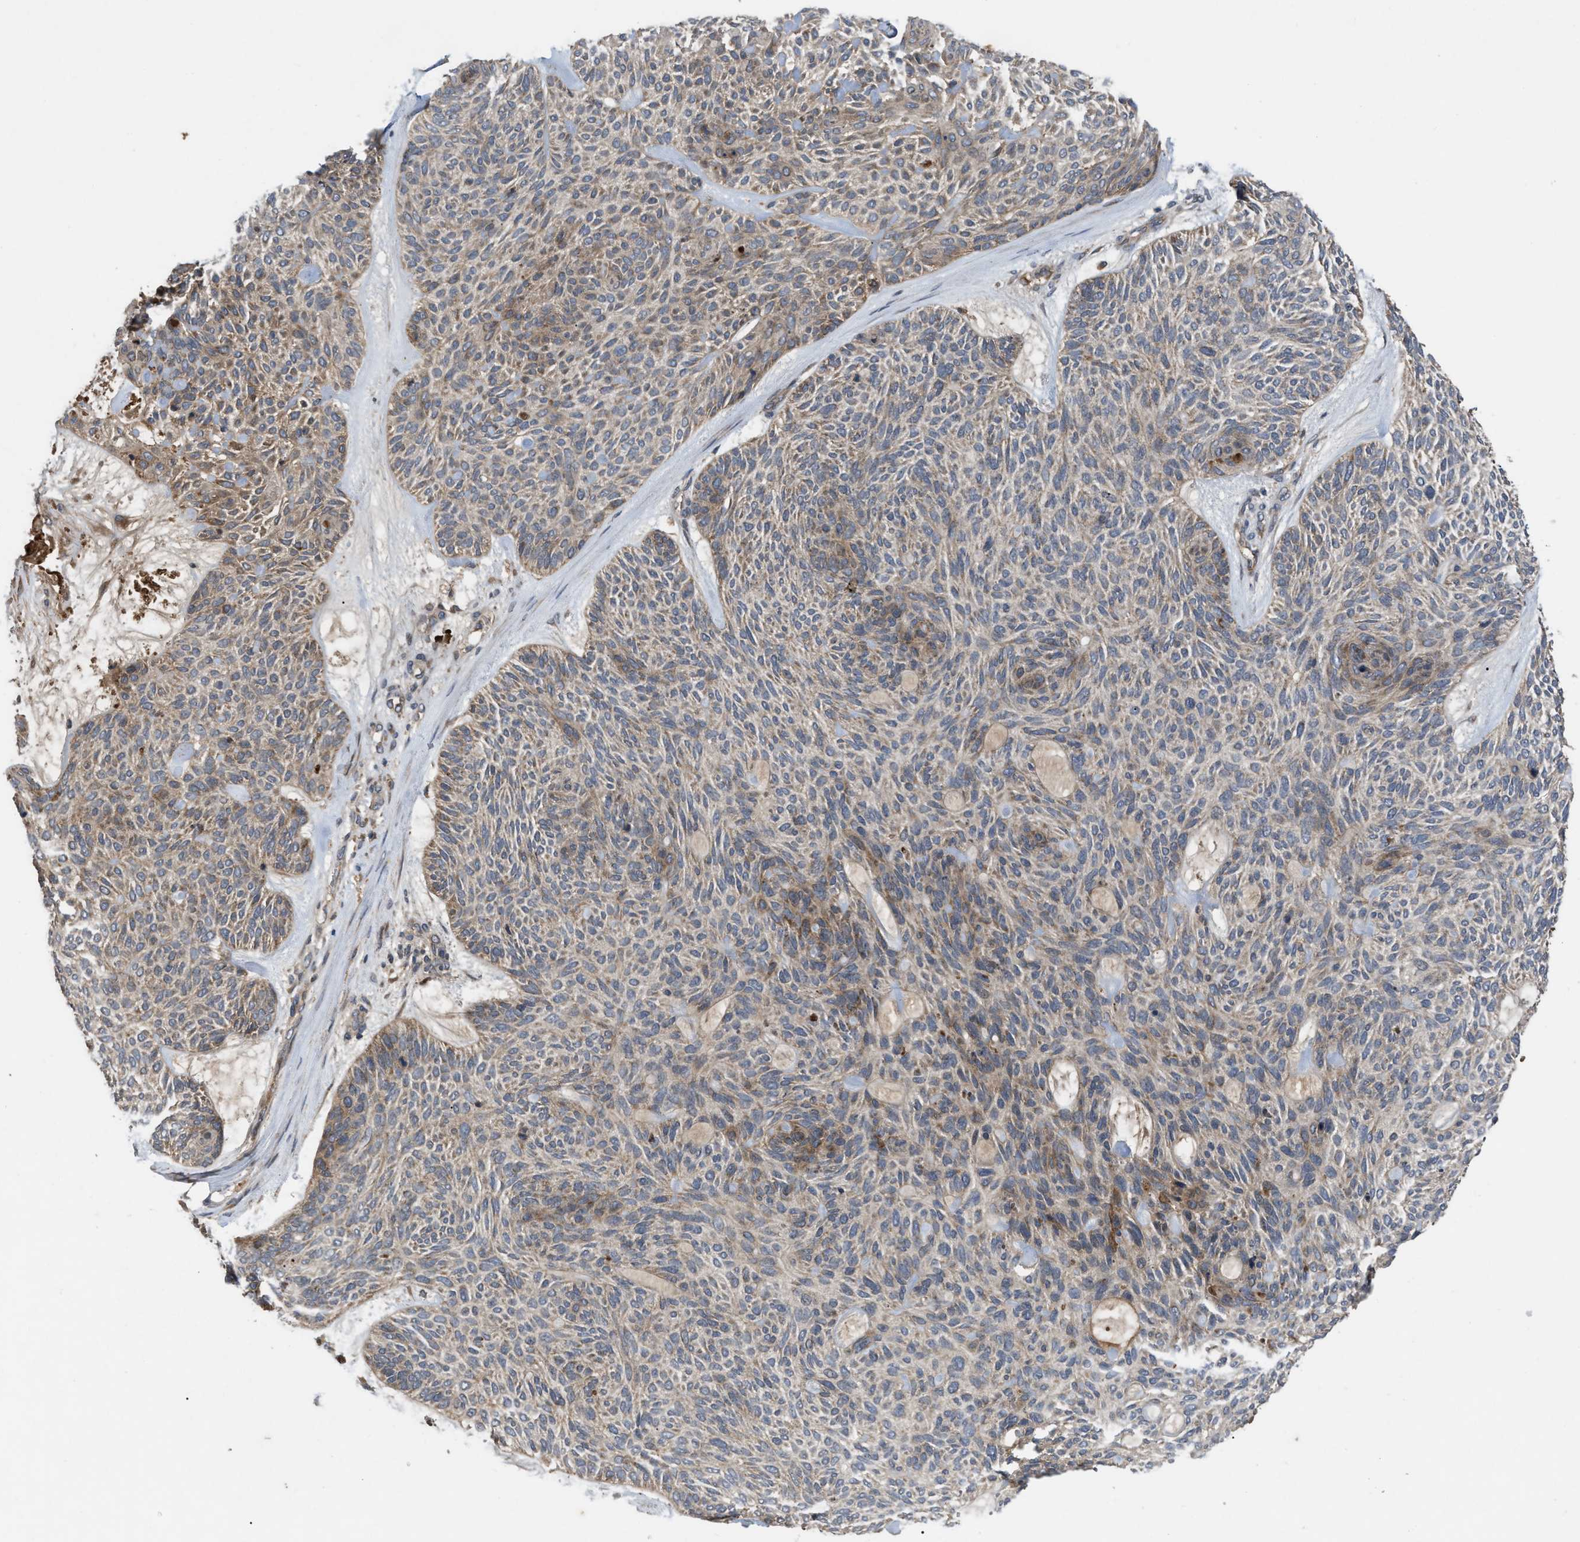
{"staining": {"intensity": "moderate", "quantity": "25%-75%", "location": "cytoplasmic/membranous"}, "tissue": "skin cancer", "cell_type": "Tumor cells", "image_type": "cancer", "snomed": [{"axis": "morphology", "description": "Basal cell carcinoma"}, {"axis": "topography", "description": "Skin"}], "caption": "Immunohistochemical staining of human basal cell carcinoma (skin) displays moderate cytoplasmic/membranous protein staining in approximately 25%-75% of tumor cells. (Brightfield microscopy of DAB IHC at high magnification).", "gene": "RAB2A", "patient": {"sex": "male", "age": 55}}